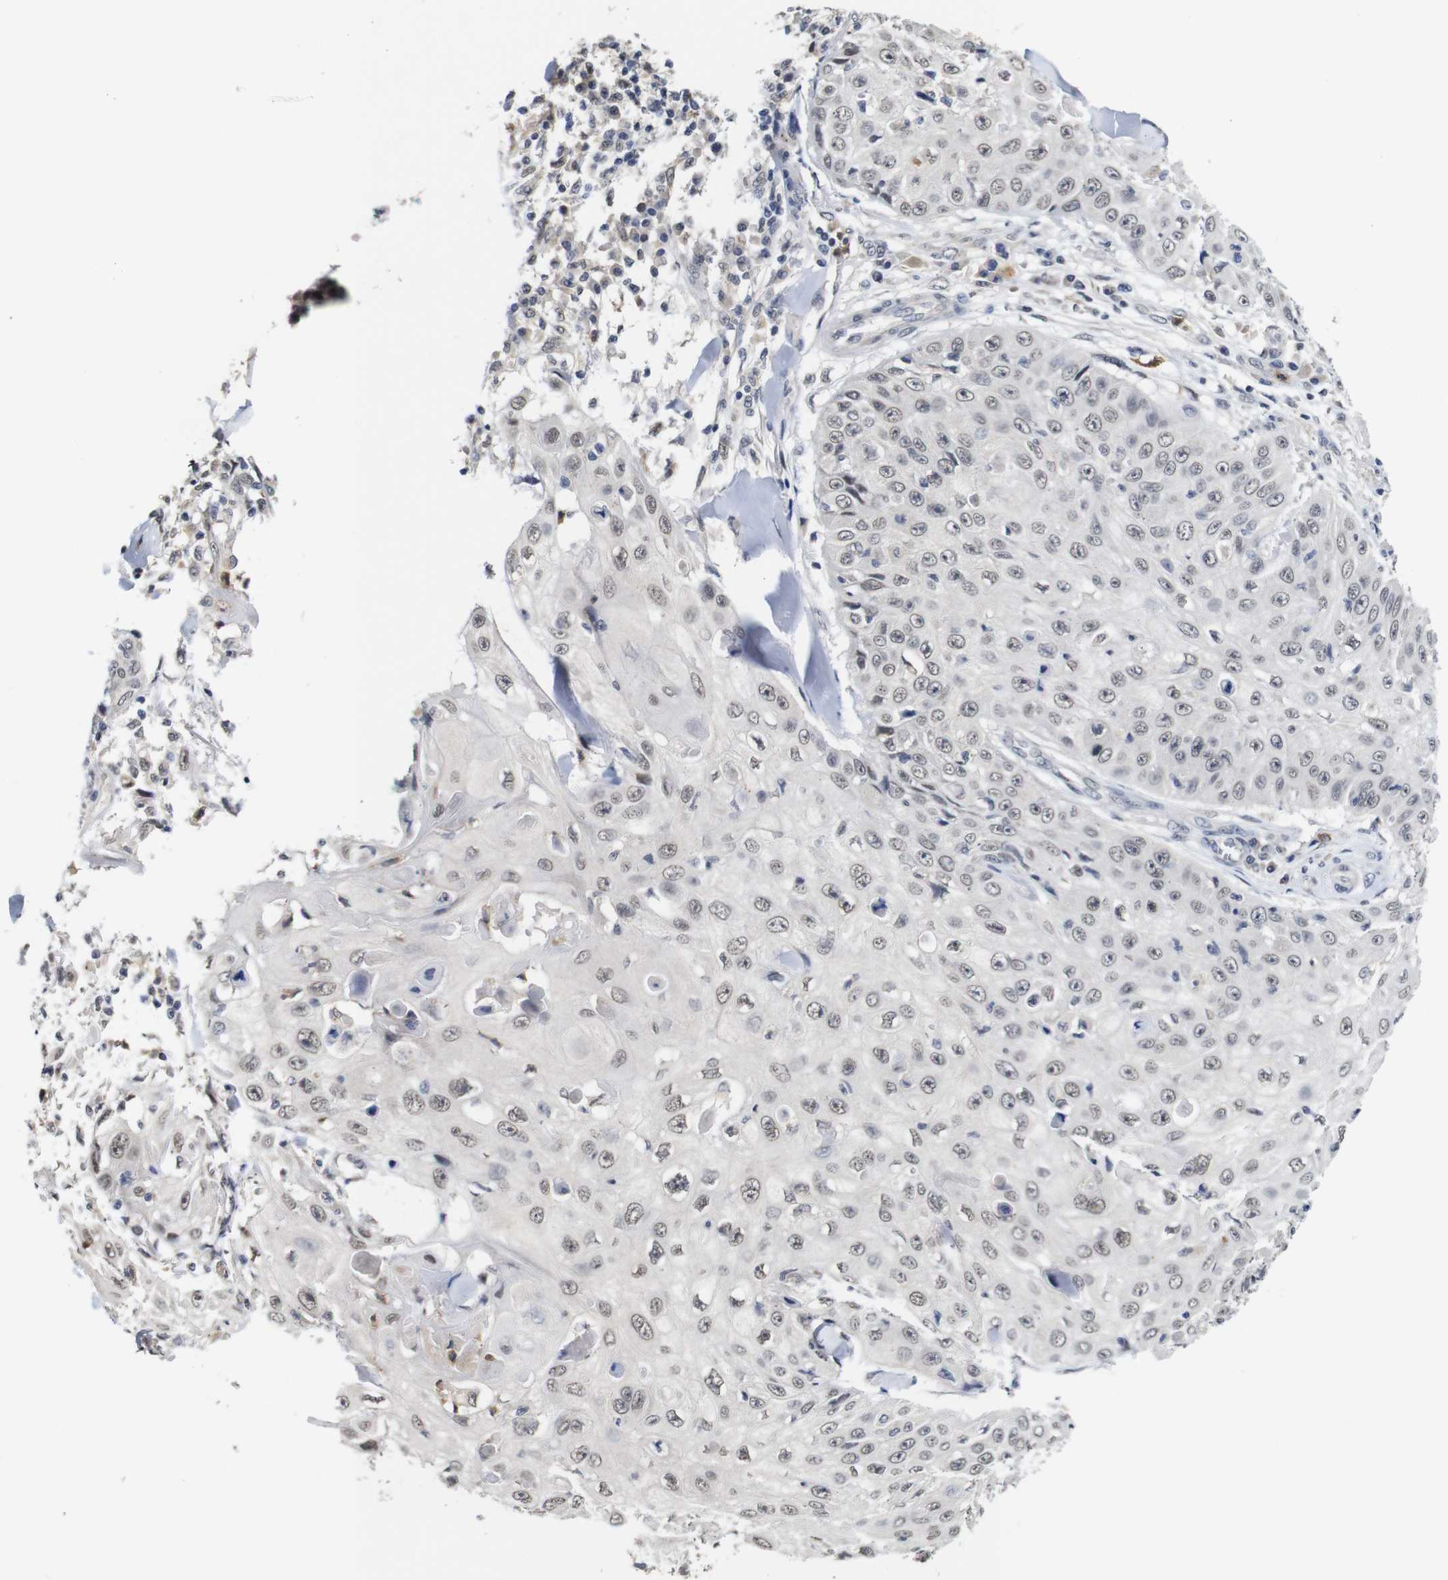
{"staining": {"intensity": "weak", "quantity": "25%-75%", "location": "nuclear"}, "tissue": "skin cancer", "cell_type": "Tumor cells", "image_type": "cancer", "snomed": [{"axis": "morphology", "description": "Squamous cell carcinoma, NOS"}, {"axis": "topography", "description": "Skin"}], "caption": "The immunohistochemical stain highlights weak nuclear staining in tumor cells of skin squamous cell carcinoma tissue.", "gene": "NTRK3", "patient": {"sex": "male", "age": 86}}